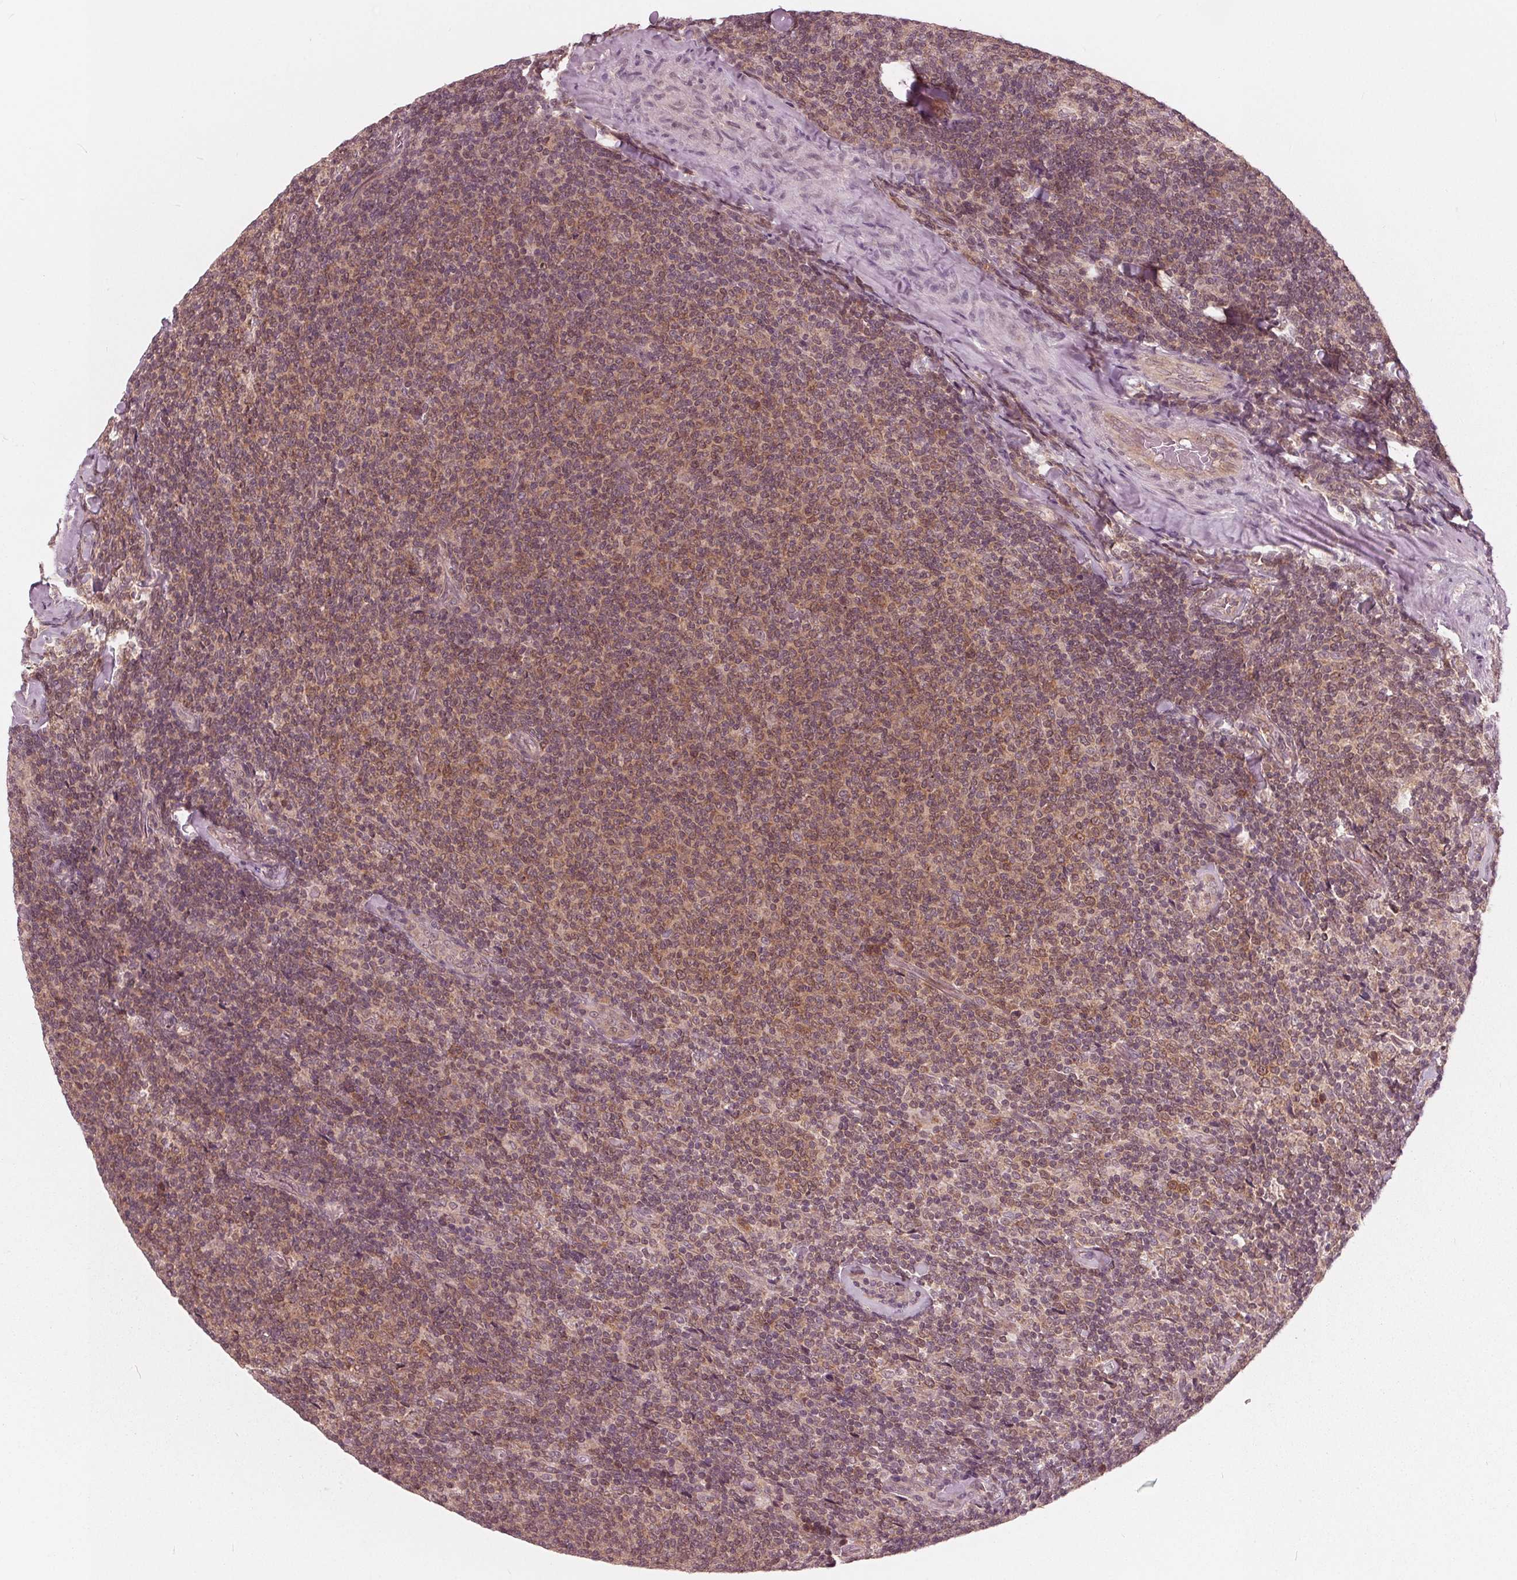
{"staining": {"intensity": "weak", "quantity": ">75%", "location": "cytoplasmic/membranous"}, "tissue": "lymphoma", "cell_type": "Tumor cells", "image_type": "cancer", "snomed": [{"axis": "morphology", "description": "Malignant lymphoma, non-Hodgkin's type, Low grade"}, {"axis": "topography", "description": "Lymph node"}], "caption": "Tumor cells reveal low levels of weak cytoplasmic/membranous expression in about >75% of cells in lymphoma.", "gene": "UBALD1", "patient": {"sex": "male", "age": 52}}